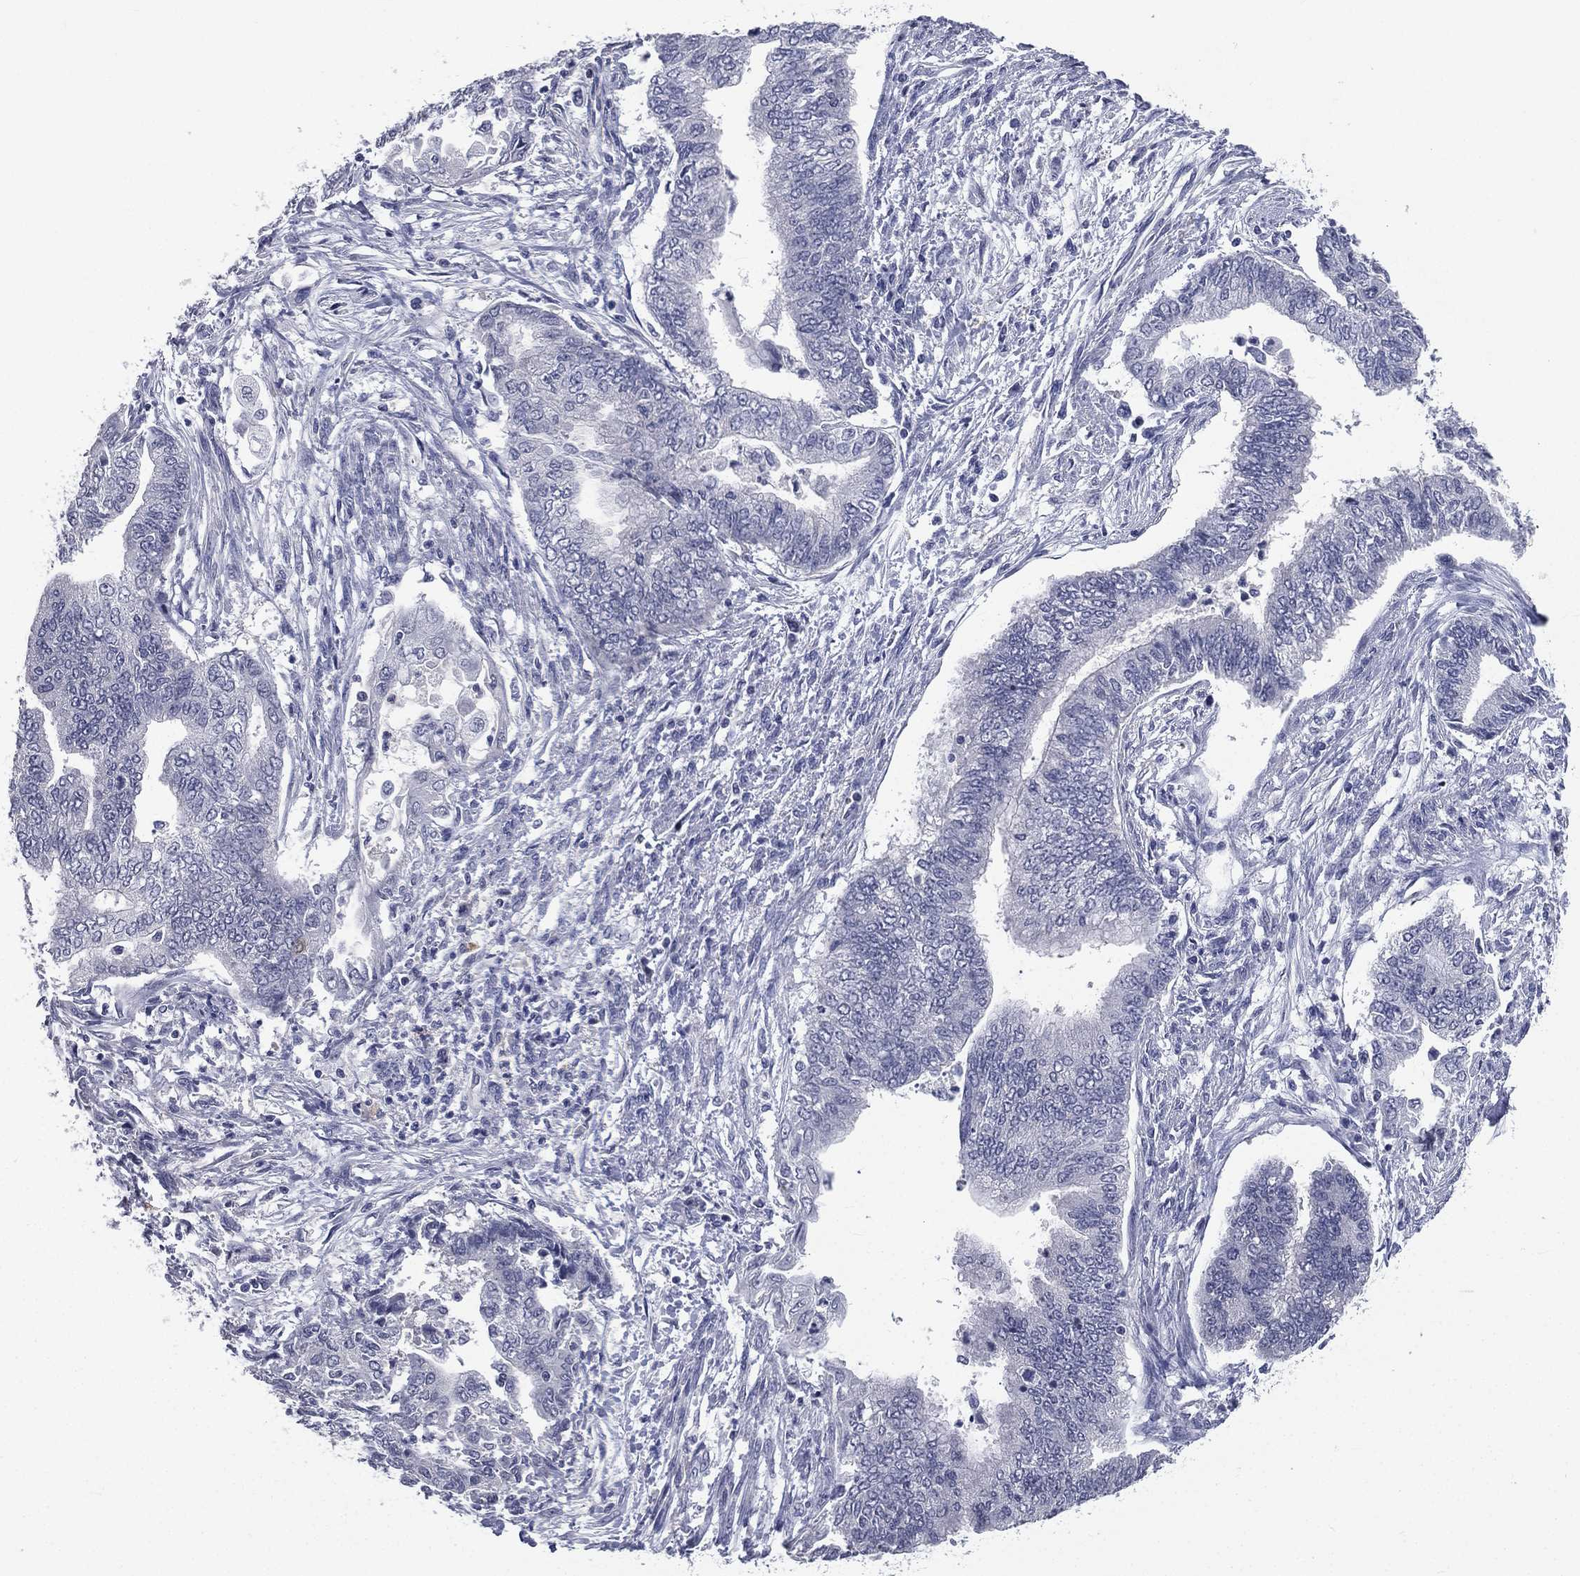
{"staining": {"intensity": "negative", "quantity": "none", "location": "none"}, "tissue": "endometrial cancer", "cell_type": "Tumor cells", "image_type": "cancer", "snomed": [{"axis": "morphology", "description": "Adenocarcinoma, NOS"}, {"axis": "topography", "description": "Endometrium"}], "caption": "Immunohistochemical staining of endometrial cancer demonstrates no significant staining in tumor cells.", "gene": "IFT27", "patient": {"sex": "female", "age": 65}}